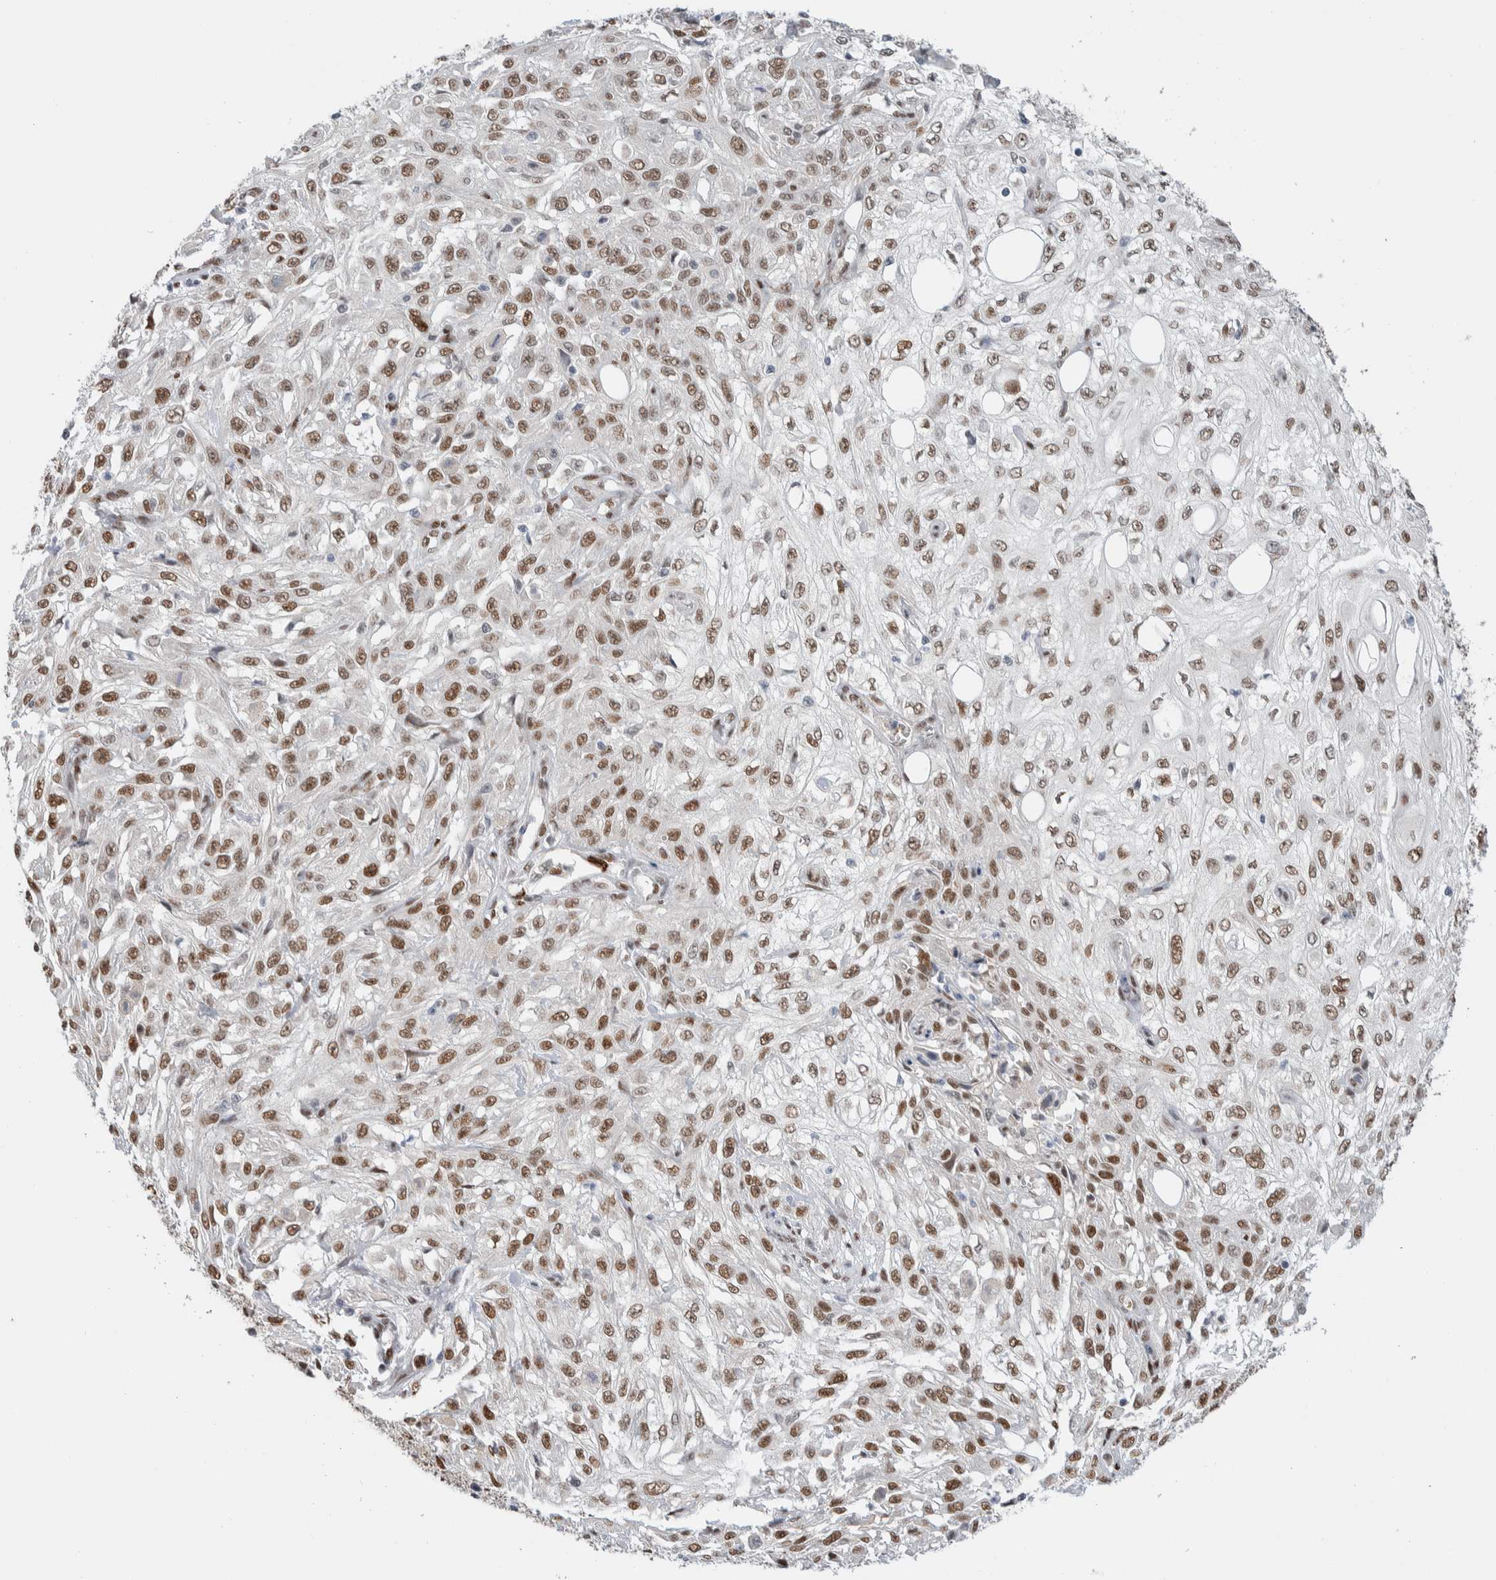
{"staining": {"intensity": "strong", "quantity": ">75%", "location": "nuclear"}, "tissue": "skin cancer", "cell_type": "Tumor cells", "image_type": "cancer", "snomed": [{"axis": "morphology", "description": "Squamous cell carcinoma, NOS"}, {"axis": "topography", "description": "Skin"}], "caption": "Strong nuclear positivity for a protein is appreciated in about >75% of tumor cells of skin cancer (squamous cell carcinoma) using immunohistochemistry (IHC).", "gene": "PRMT1", "patient": {"sex": "male", "age": 75}}